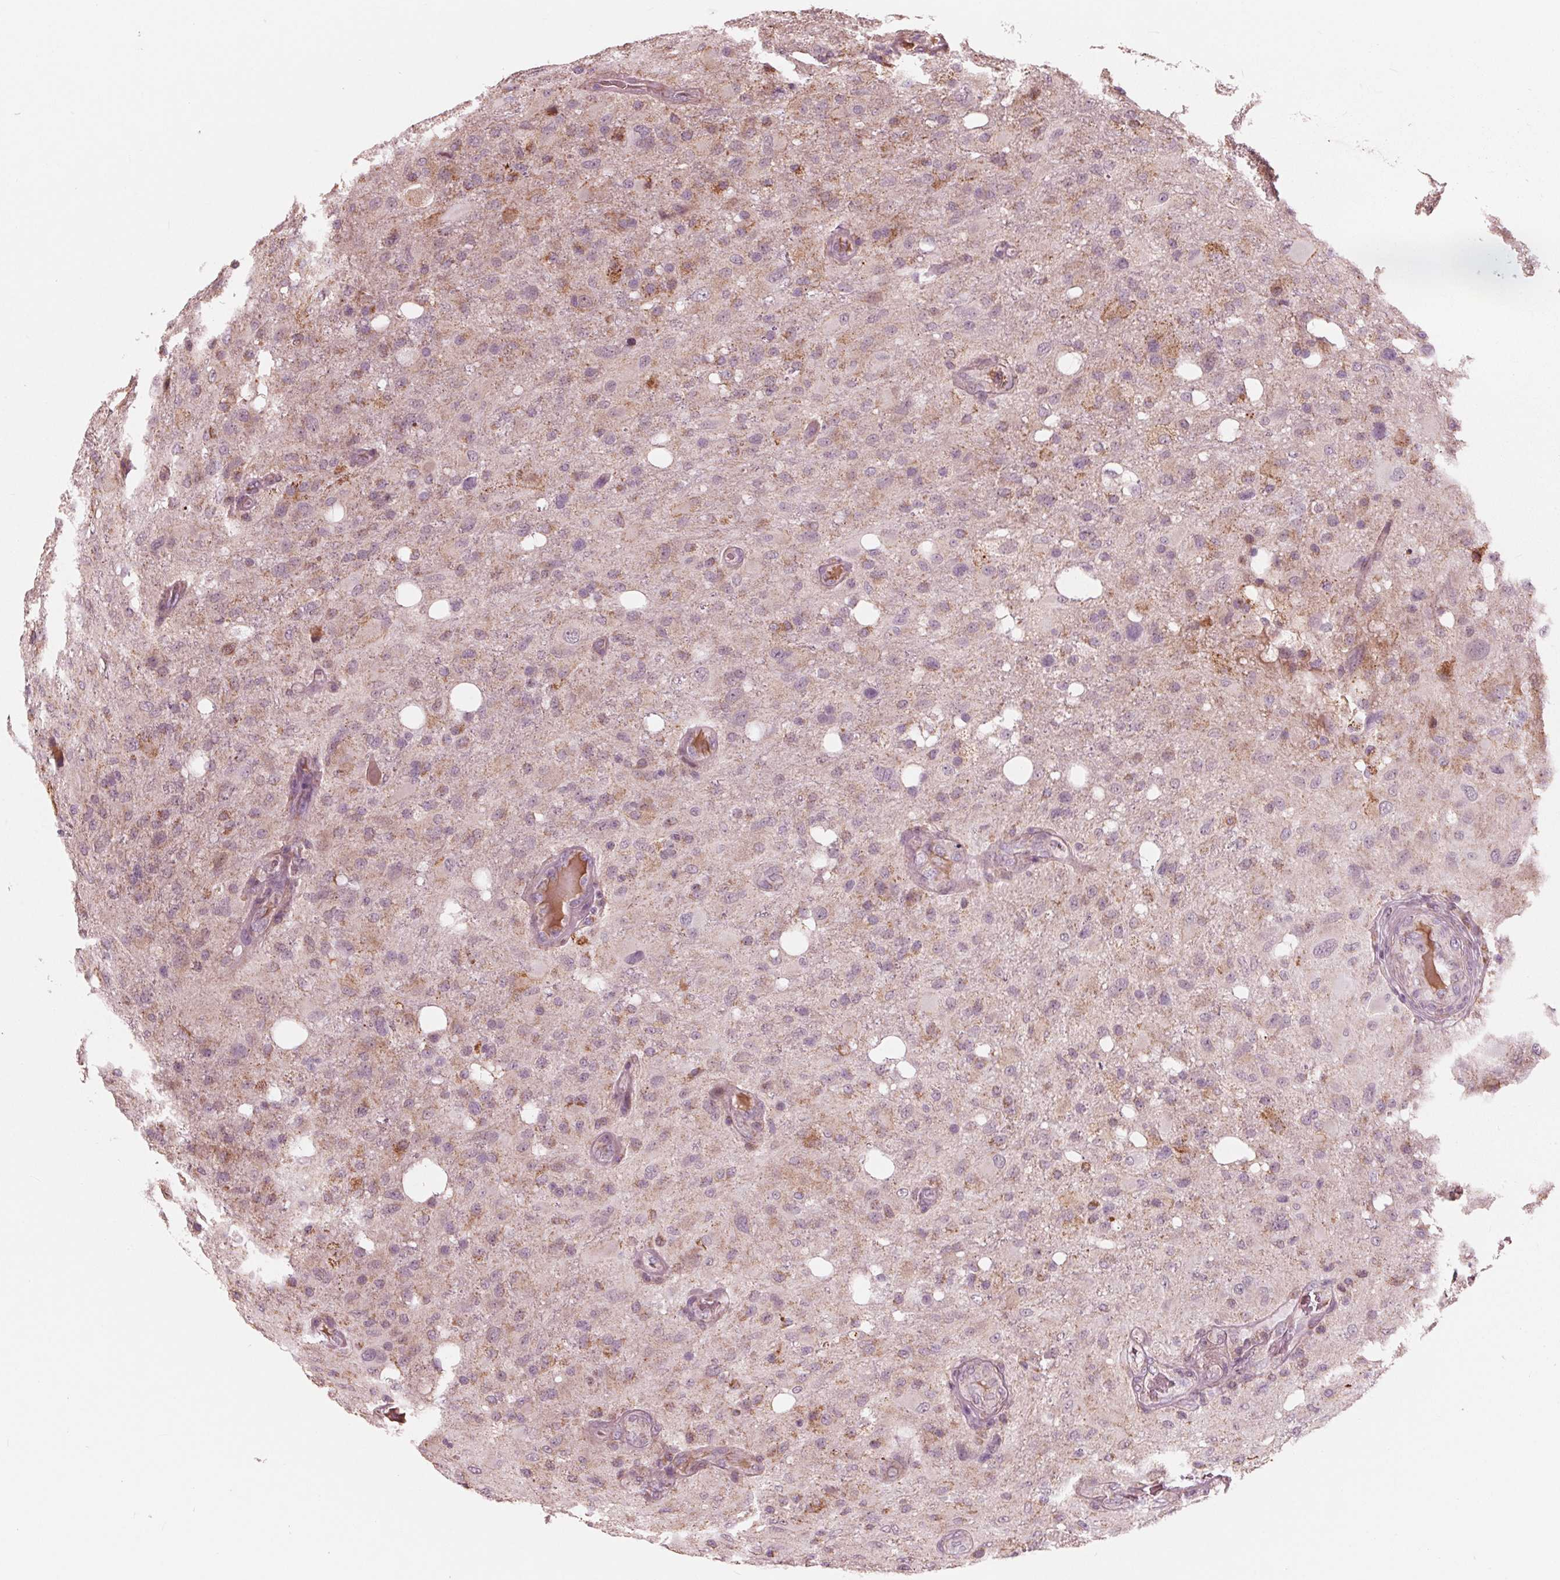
{"staining": {"intensity": "negative", "quantity": "none", "location": "none"}, "tissue": "glioma", "cell_type": "Tumor cells", "image_type": "cancer", "snomed": [{"axis": "morphology", "description": "Glioma, malignant, High grade"}, {"axis": "topography", "description": "Brain"}], "caption": "High power microscopy image of an immunohistochemistry (IHC) histopathology image of glioma, revealing no significant positivity in tumor cells. (Immunohistochemistry, brightfield microscopy, high magnification).", "gene": "DCAF4L2", "patient": {"sex": "male", "age": 53}}